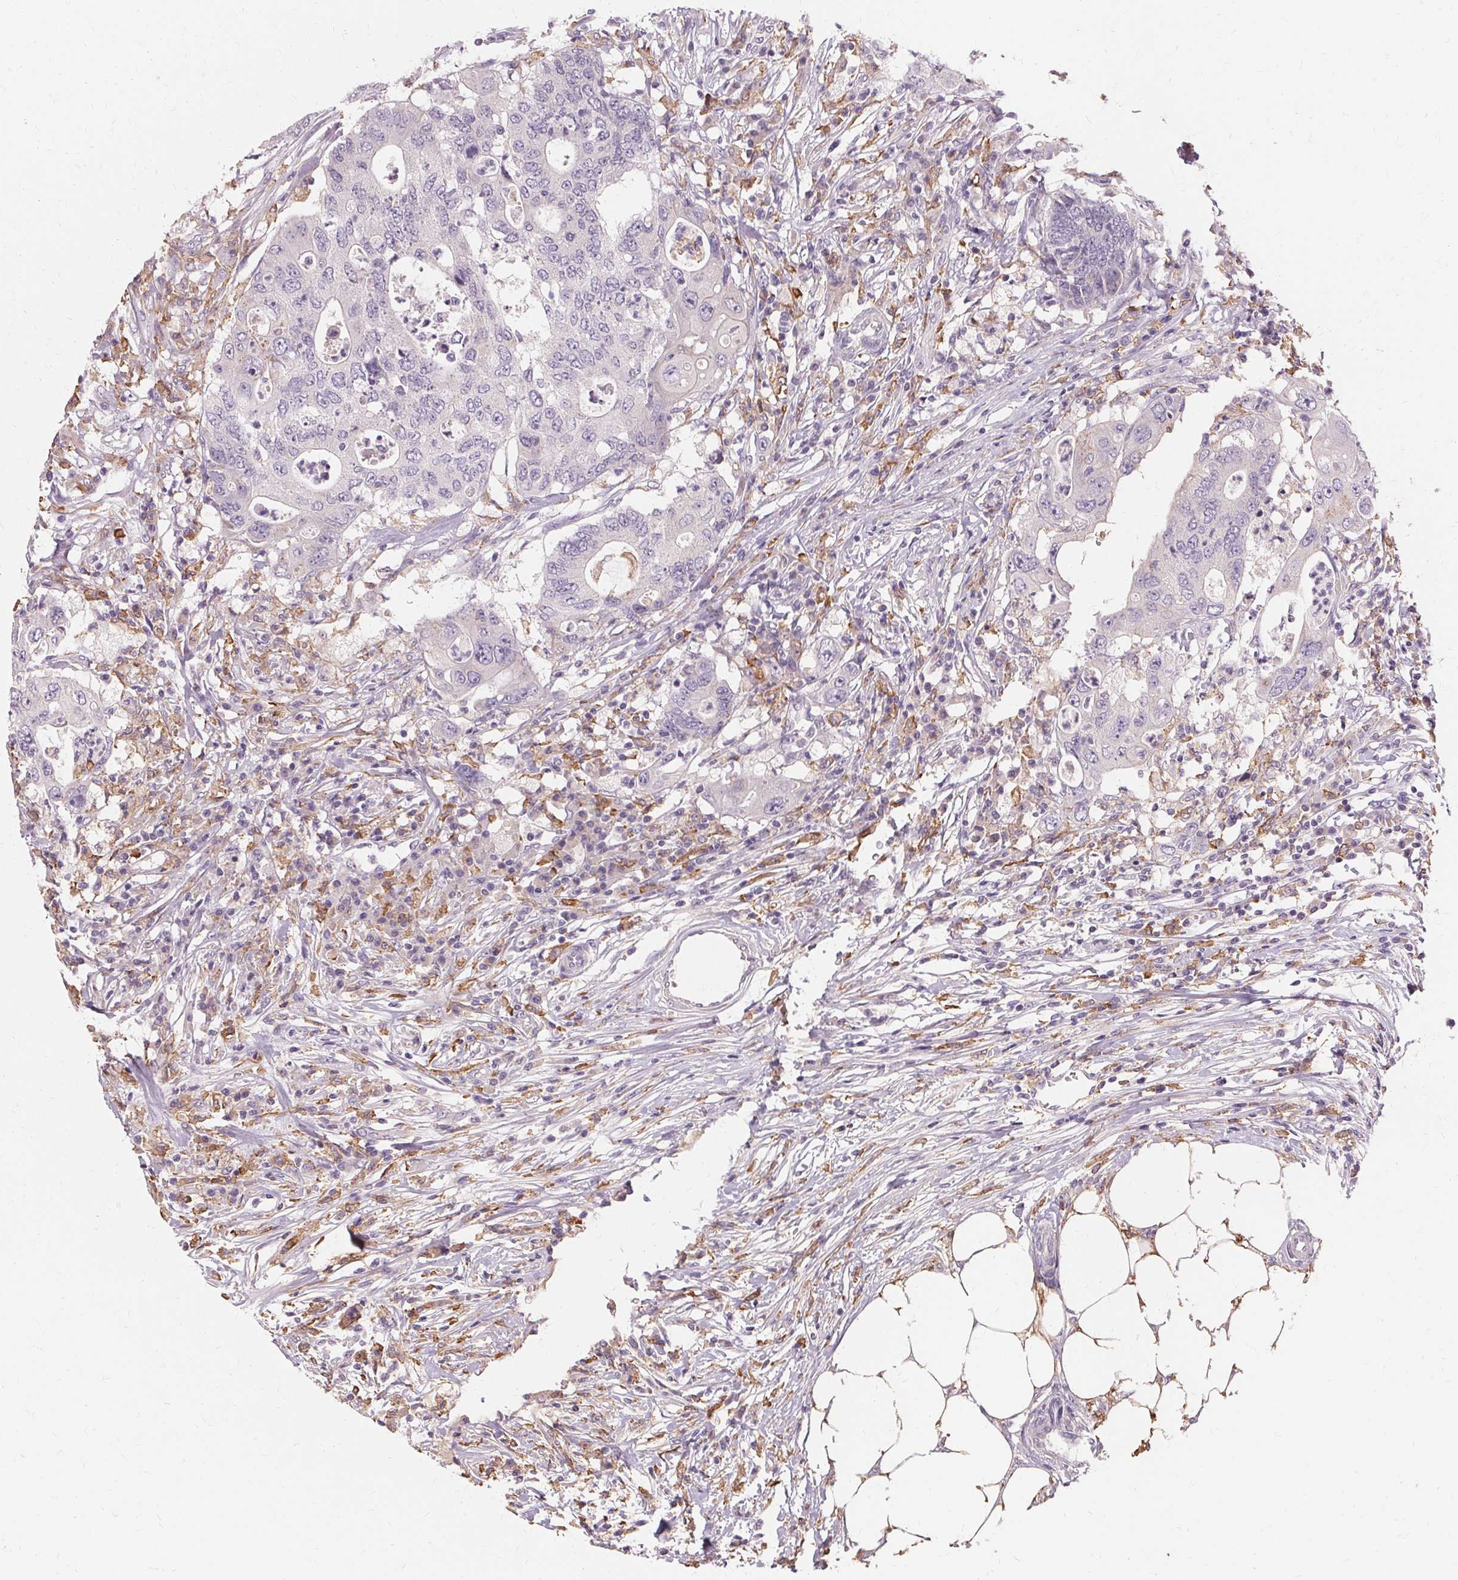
{"staining": {"intensity": "negative", "quantity": "none", "location": "none"}, "tissue": "colorectal cancer", "cell_type": "Tumor cells", "image_type": "cancer", "snomed": [{"axis": "morphology", "description": "Adenocarcinoma, NOS"}, {"axis": "topography", "description": "Colon"}], "caption": "IHC of adenocarcinoma (colorectal) shows no expression in tumor cells.", "gene": "IFNGR1", "patient": {"sex": "male", "age": 71}}